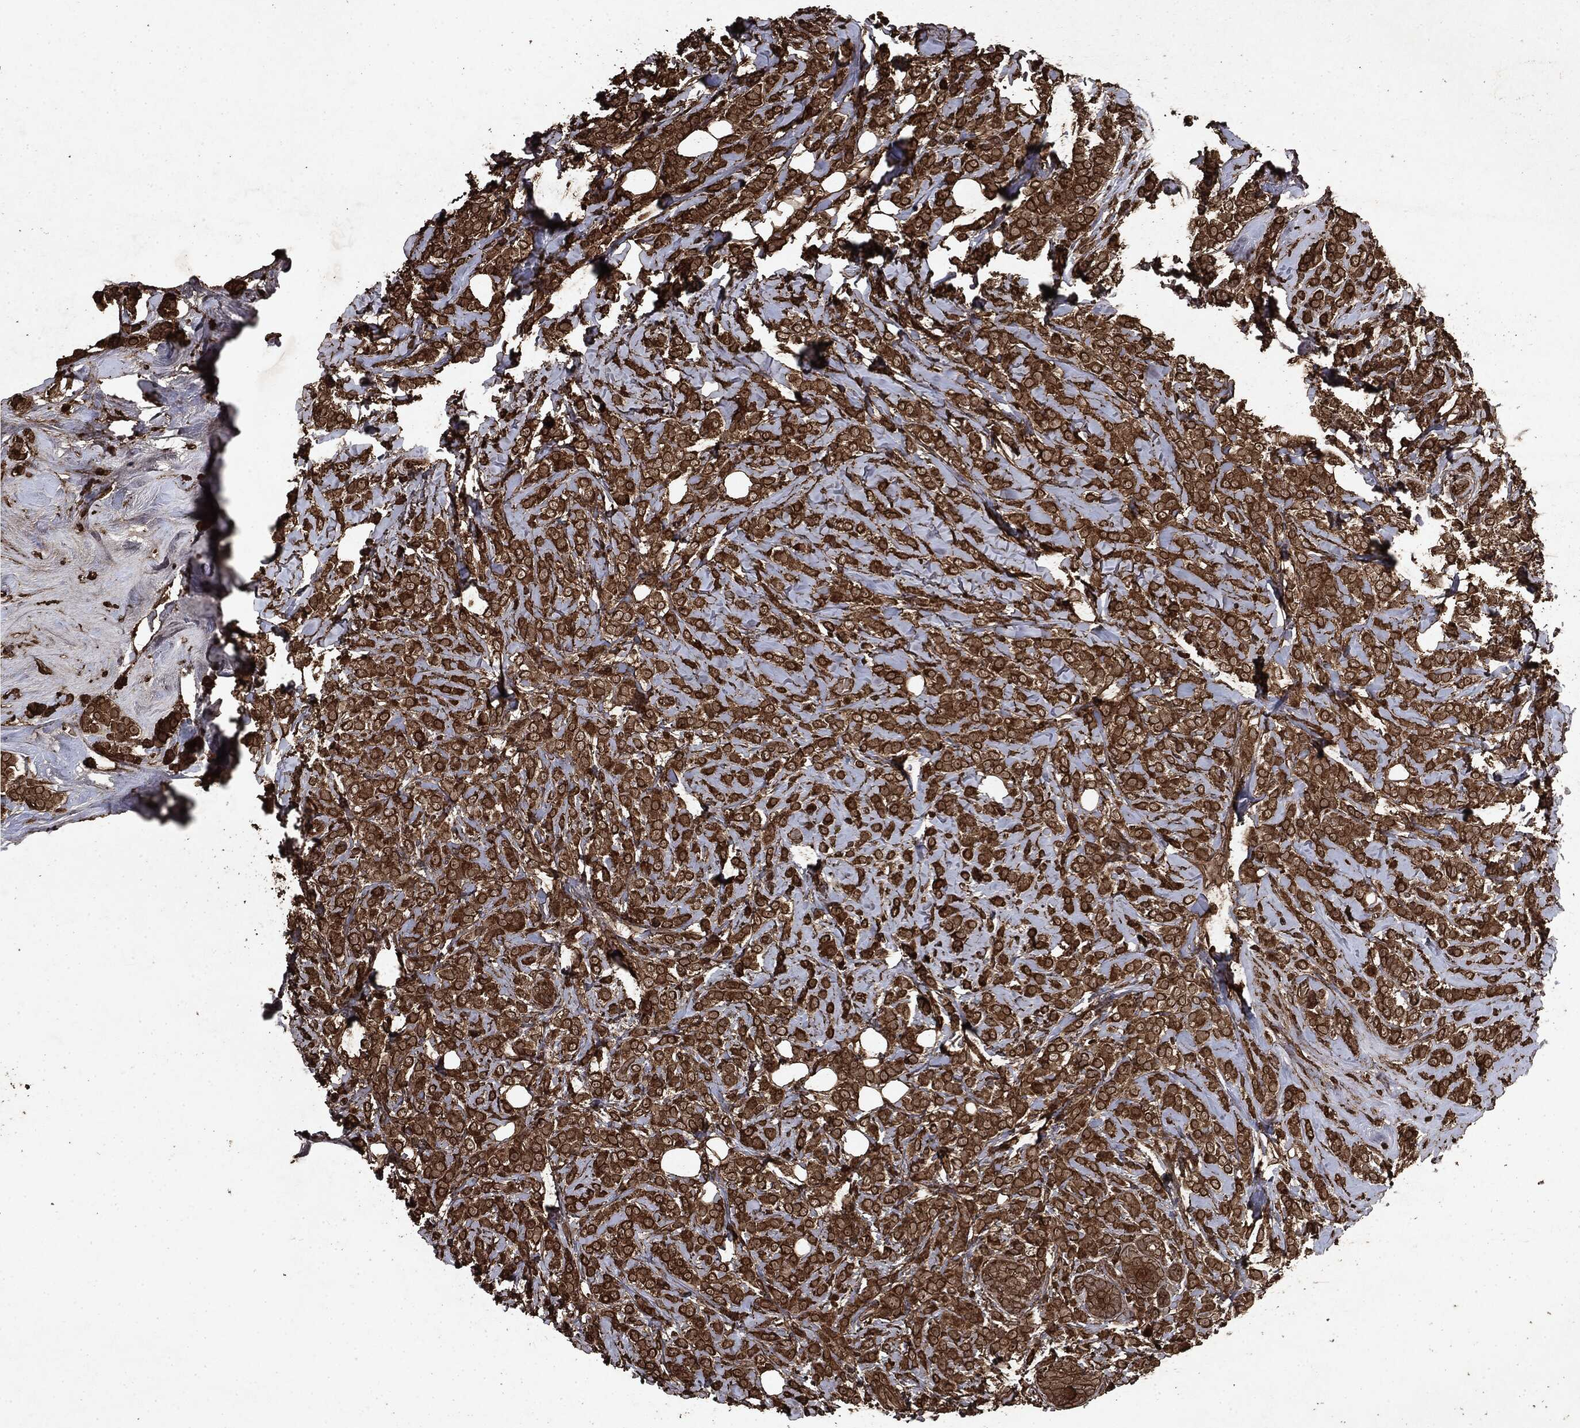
{"staining": {"intensity": "strong", "quantity": ">75%", "location": "cytoplasmic/membranous"}, "tissue": "breast cancer", "cell_type": "Tumor cells", "image_type": "cancer", "snomed": [{"axis": "morphology", "description": "Lobular carcinoma"}, {"axis": "topography", "description": "Breast"}], "caption": "Brown immunohistochemical staining in breast cancer (lobular carcinoma) exhibits strong cytoplasmic/membranous positivity in approximately >75% of tumor cells.", "gene": "ARAF", "patient": {"sex": "female", "age": 49}}